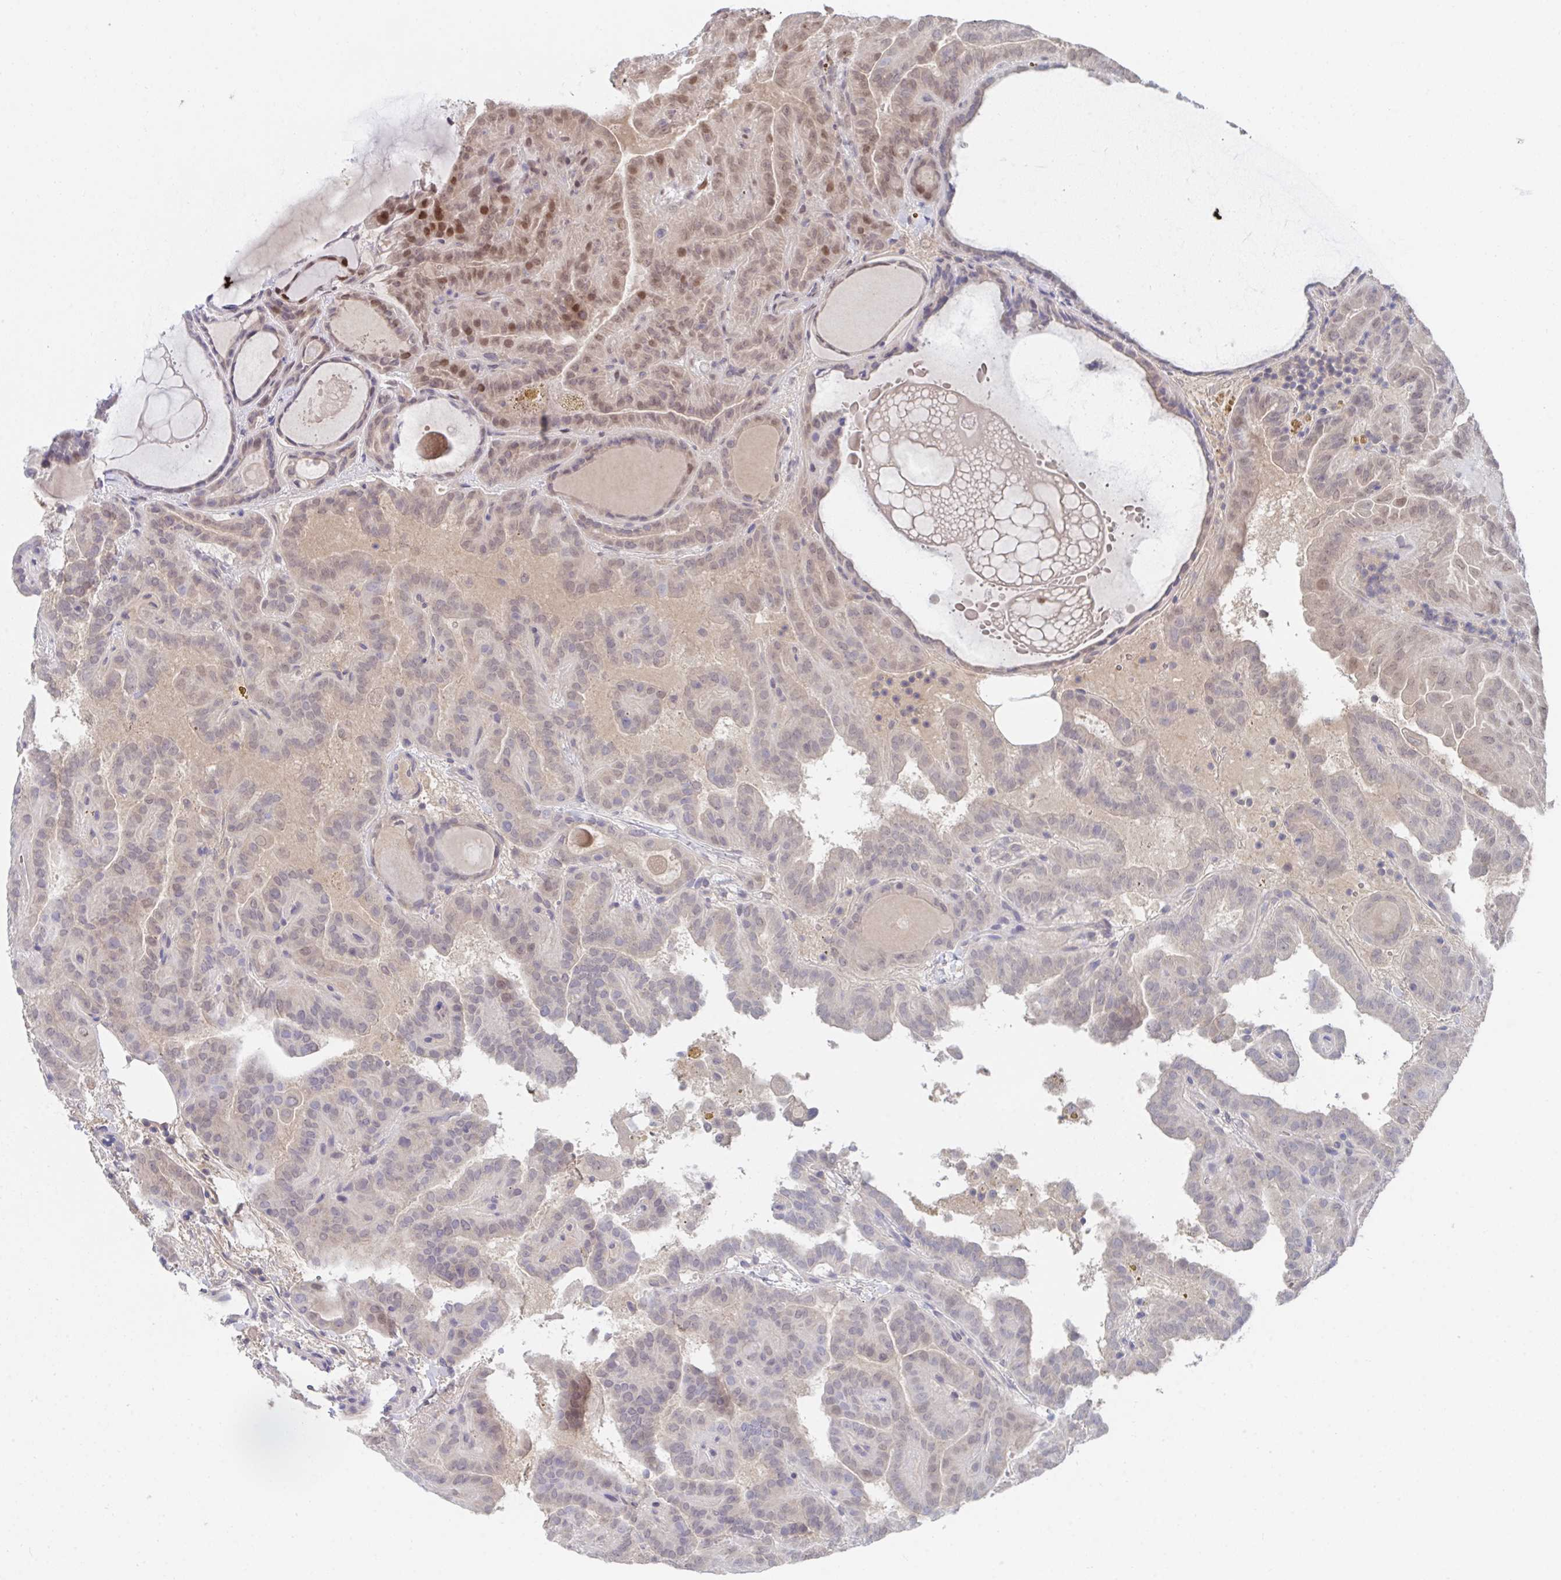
{"staining": {"intensity": "moderate", "quantity": "<25%", "location": "nuclear"}, "tissue": "thyroid cancer", "cell_type": "Tumor cells", "image_type": "cancer", "snomed": [{"axis": "morphology", "description": "Papillary adenocarcinoma, NOS"}, {"axis": "topography", "description": "Thyroid gland"}], "caption": "Protein expression by immunohistochemistry (IHC) demonstrates moderate nuclear positivity in about <25% of tumor cells in thyroid cancer (papillary adenocarcinoma).", "gene": "TNFAIP6", "patient": {"sex": "female", "age": 46}}